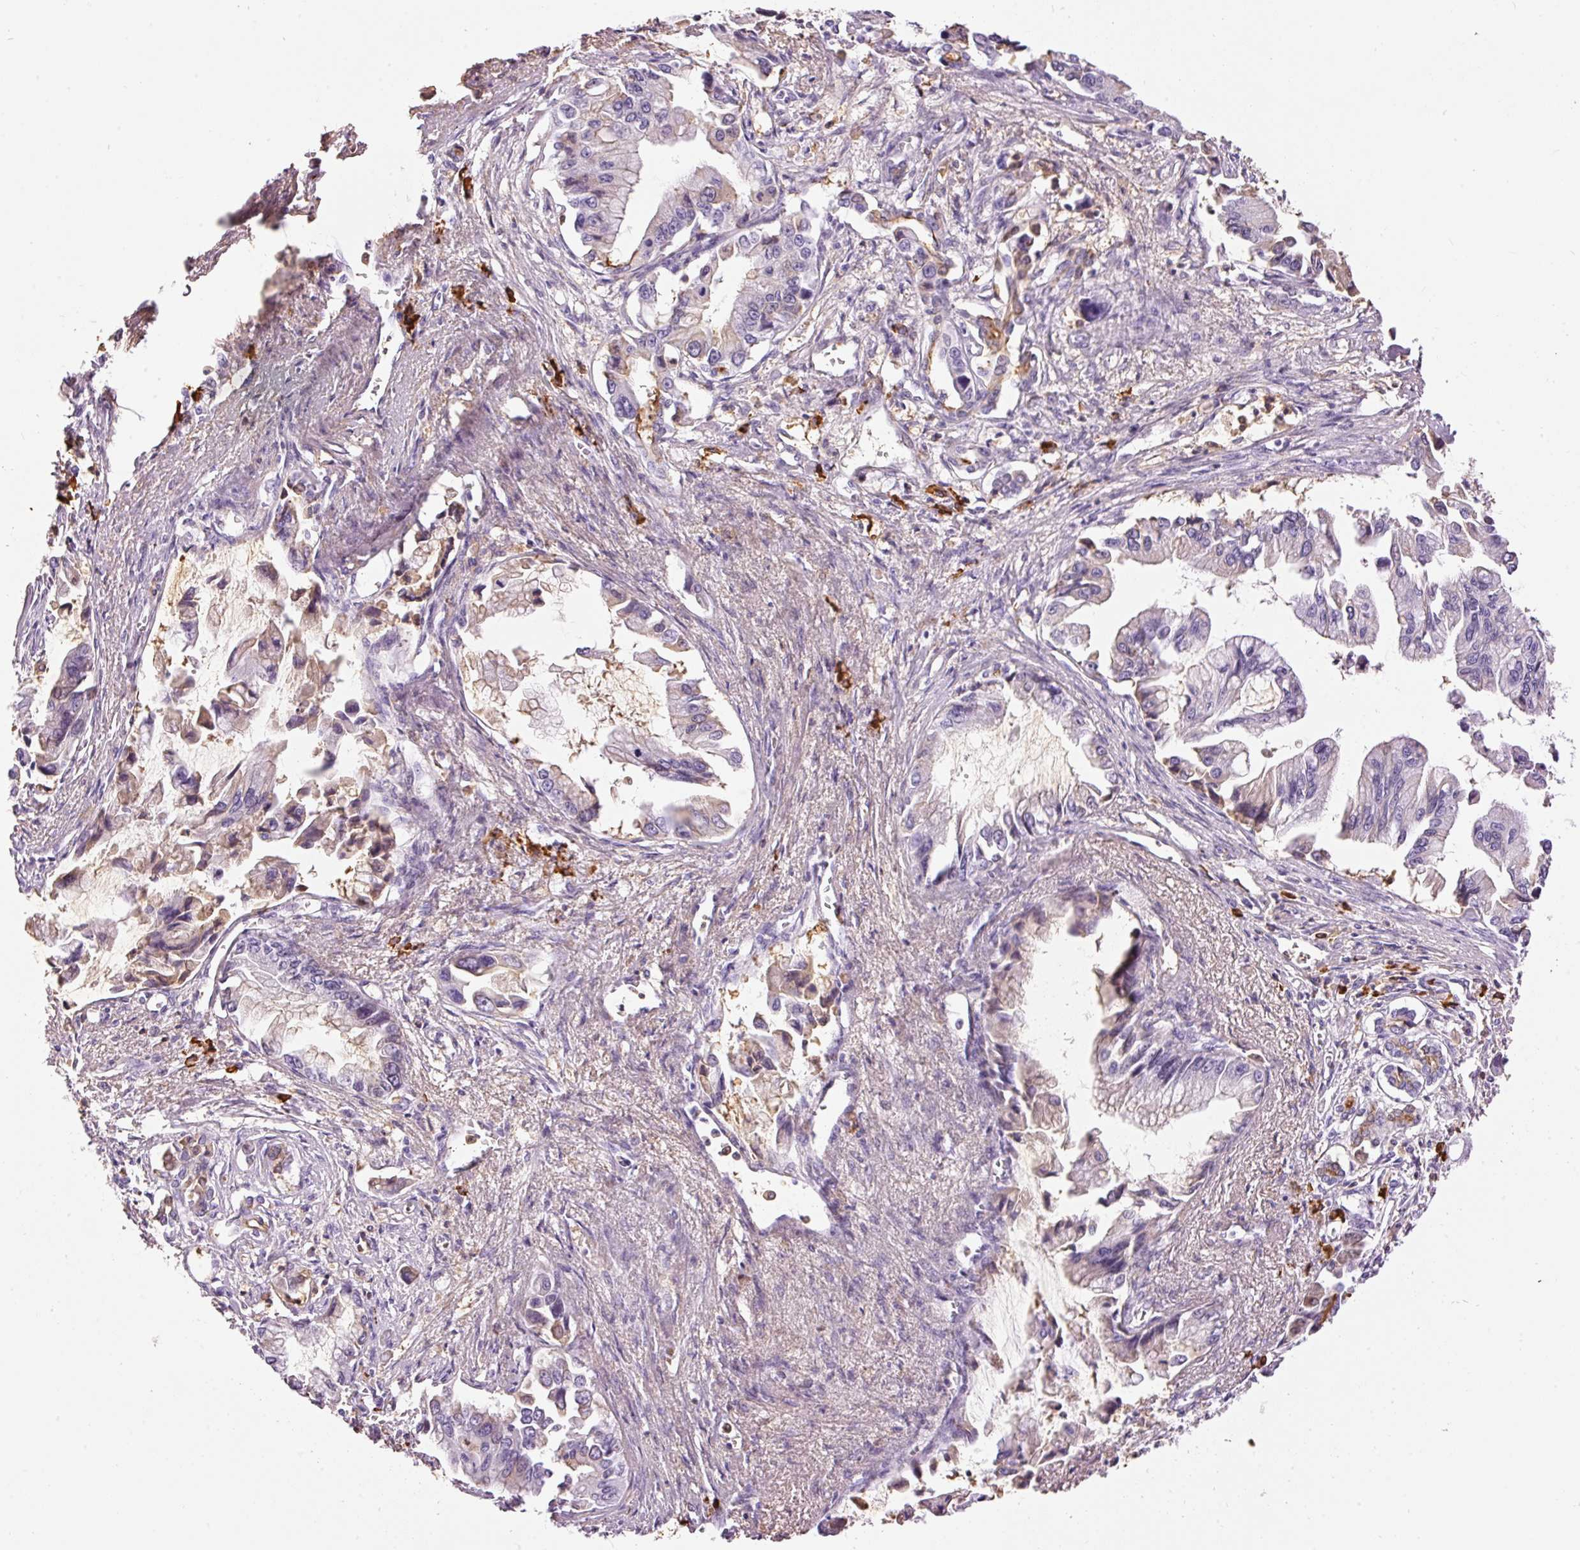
{"staining": {"intensity": "weak", "quantity": "<25%", "location": "cytoplasmic/membranous"}, "tissue": "pancreatic cancer", "cell_type": "Tumor cells", "image_type": "cancer", "snomed": [{"axis": "morphology", "description": "Adenocarcinoma, NOS"}, {"axis": "topography", "description": "Pancreas"}], "caption": "Immunohistochemistry (IHC) micrograph of neoplastic tissue: pancreatic cancer (adenocarcinoma) stained with DAB displays no significant protein positivity in tumor cells.", "gene": "PRPF38B", "patient": {"sex": "male", "age": 84}}